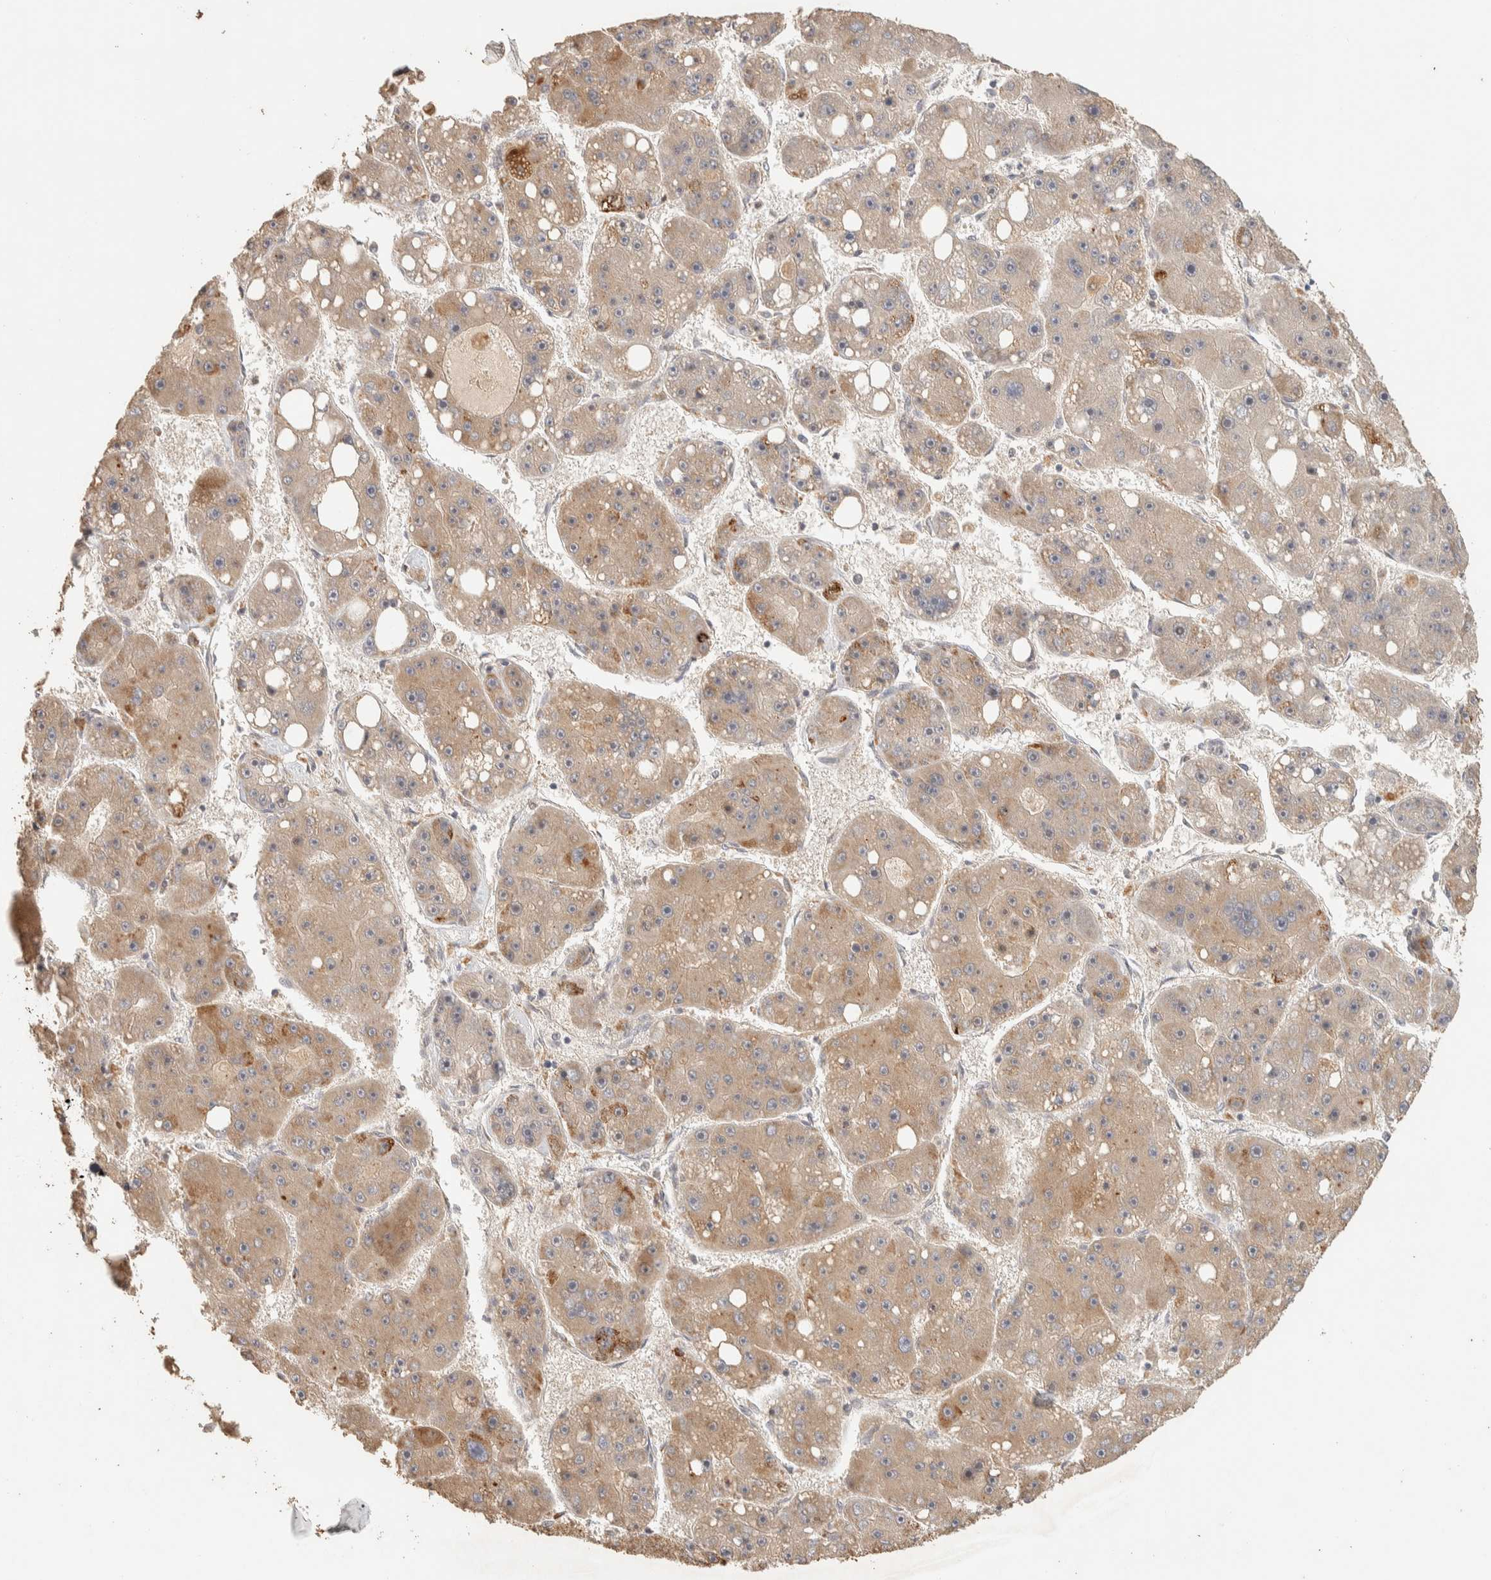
{"staining": {"intensity": "weak", "quantity": ">75%", "location": "cytoplasmic/membranous"}, "tissue": "liver cancer", "cell_type": "Tumor cells", "image_type": "cancer", "snomed": [{"axis": "morphology", "description": "Carcinoma, Hepatocellular, NOS"}, {"axis": "topography", "description": "Liver"}], "caption": "Immunohistochemical staining of human liver cancer exhibits weak cytoplasmic/membranous protein expression in about >75% of tumor cells.", "gene": "ITPA", "patient": {"sex": "female", "age": 61}}